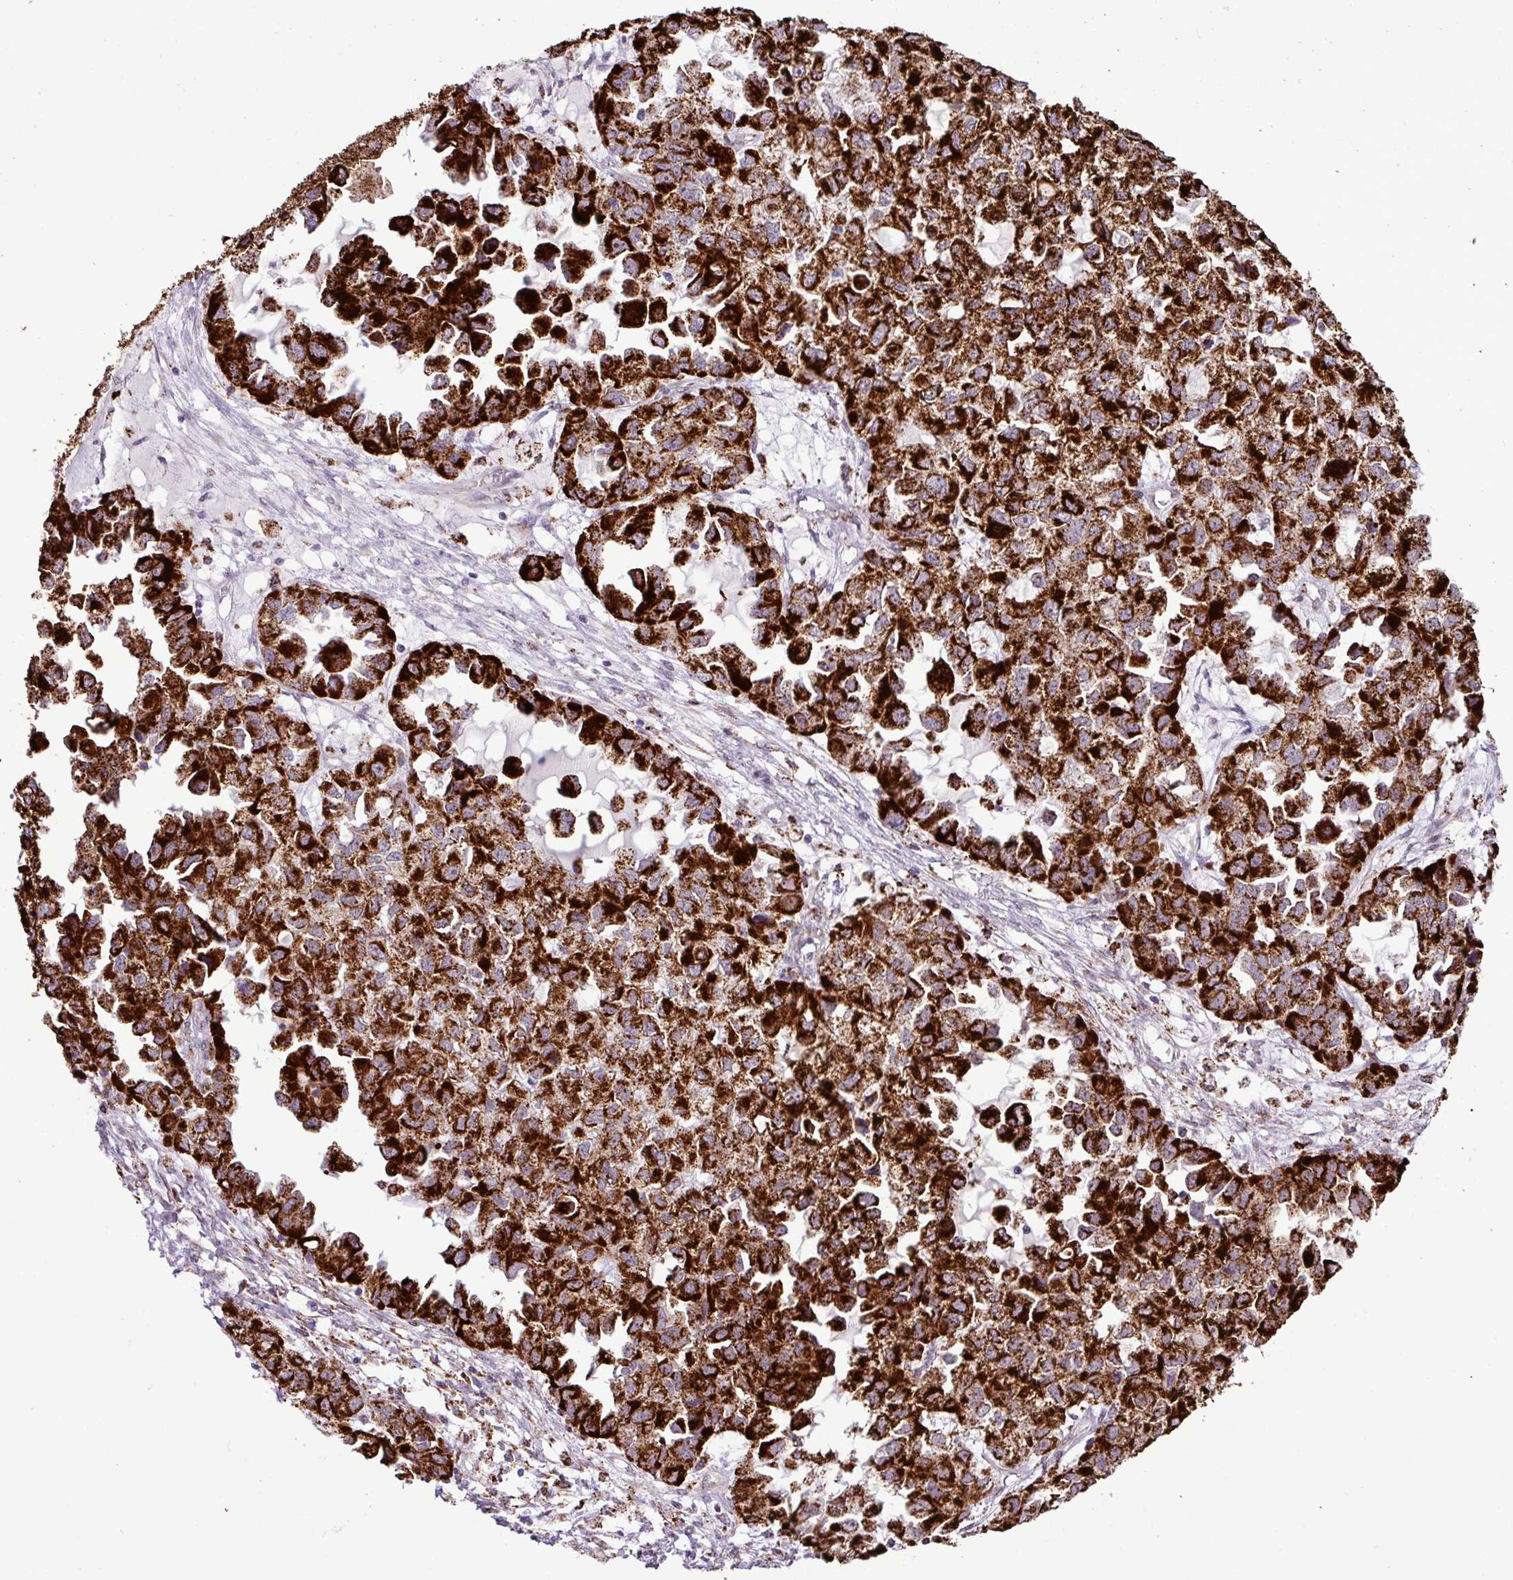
{"staining": {"intensity": "strong", "quantity": ">75%", "location": "cytoplasmic/membranous"}, "tissue": "ovarian cancer", "cell_type": "Tumor cells", "image_type": "cancer", "snomed": [{"axis": "morphology", "description": "Cystadenocarcinoma, serous, NOS"}, {"axis": "topography", "description": "Ovary"}], "caption": "Serous cystadenocarcinoma (ovarian) stained with a protein marker shows strong staining in tumor cells.", "gene": "SGPP1", "patient": {"sex": "female", "age": 84}}